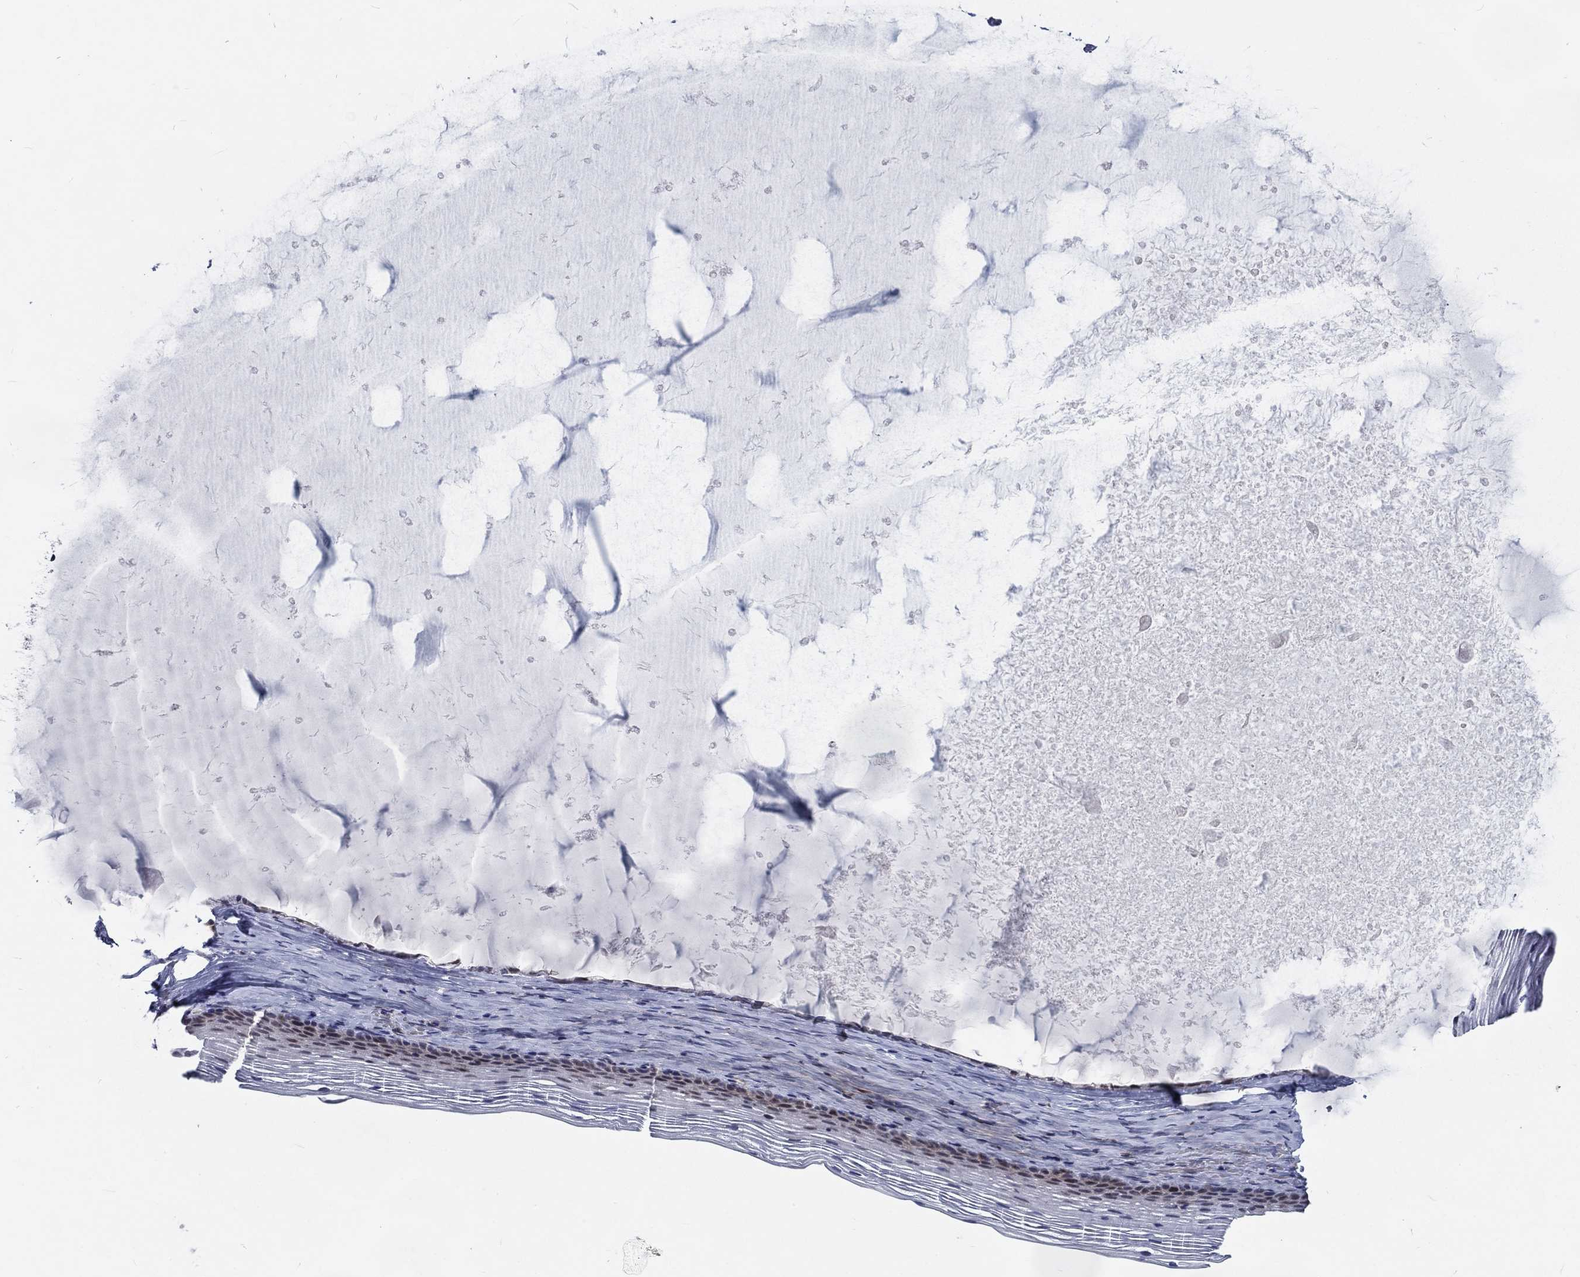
{"staining": {"intensity": "weak", "quantity": "<25%", "location": "nuclear"}, "tissue": "cervix", "cell_type": "Glandular cells", "image_type": "normal", "snomed": [{"axis": "morphology", "description": "Normal tissue, NOS"}, {"axis": "topography", "description": "Cervix"}], "caption": "The micrograph displays no staining of glandular cells in normal cervix. (DAB (3,3'-diaminobenzidine) immunohistochemistry (IHC) with hematoxylin counter stain).", "gene": "ZBED1", "patient": {"sex": "female", "age": 39}}